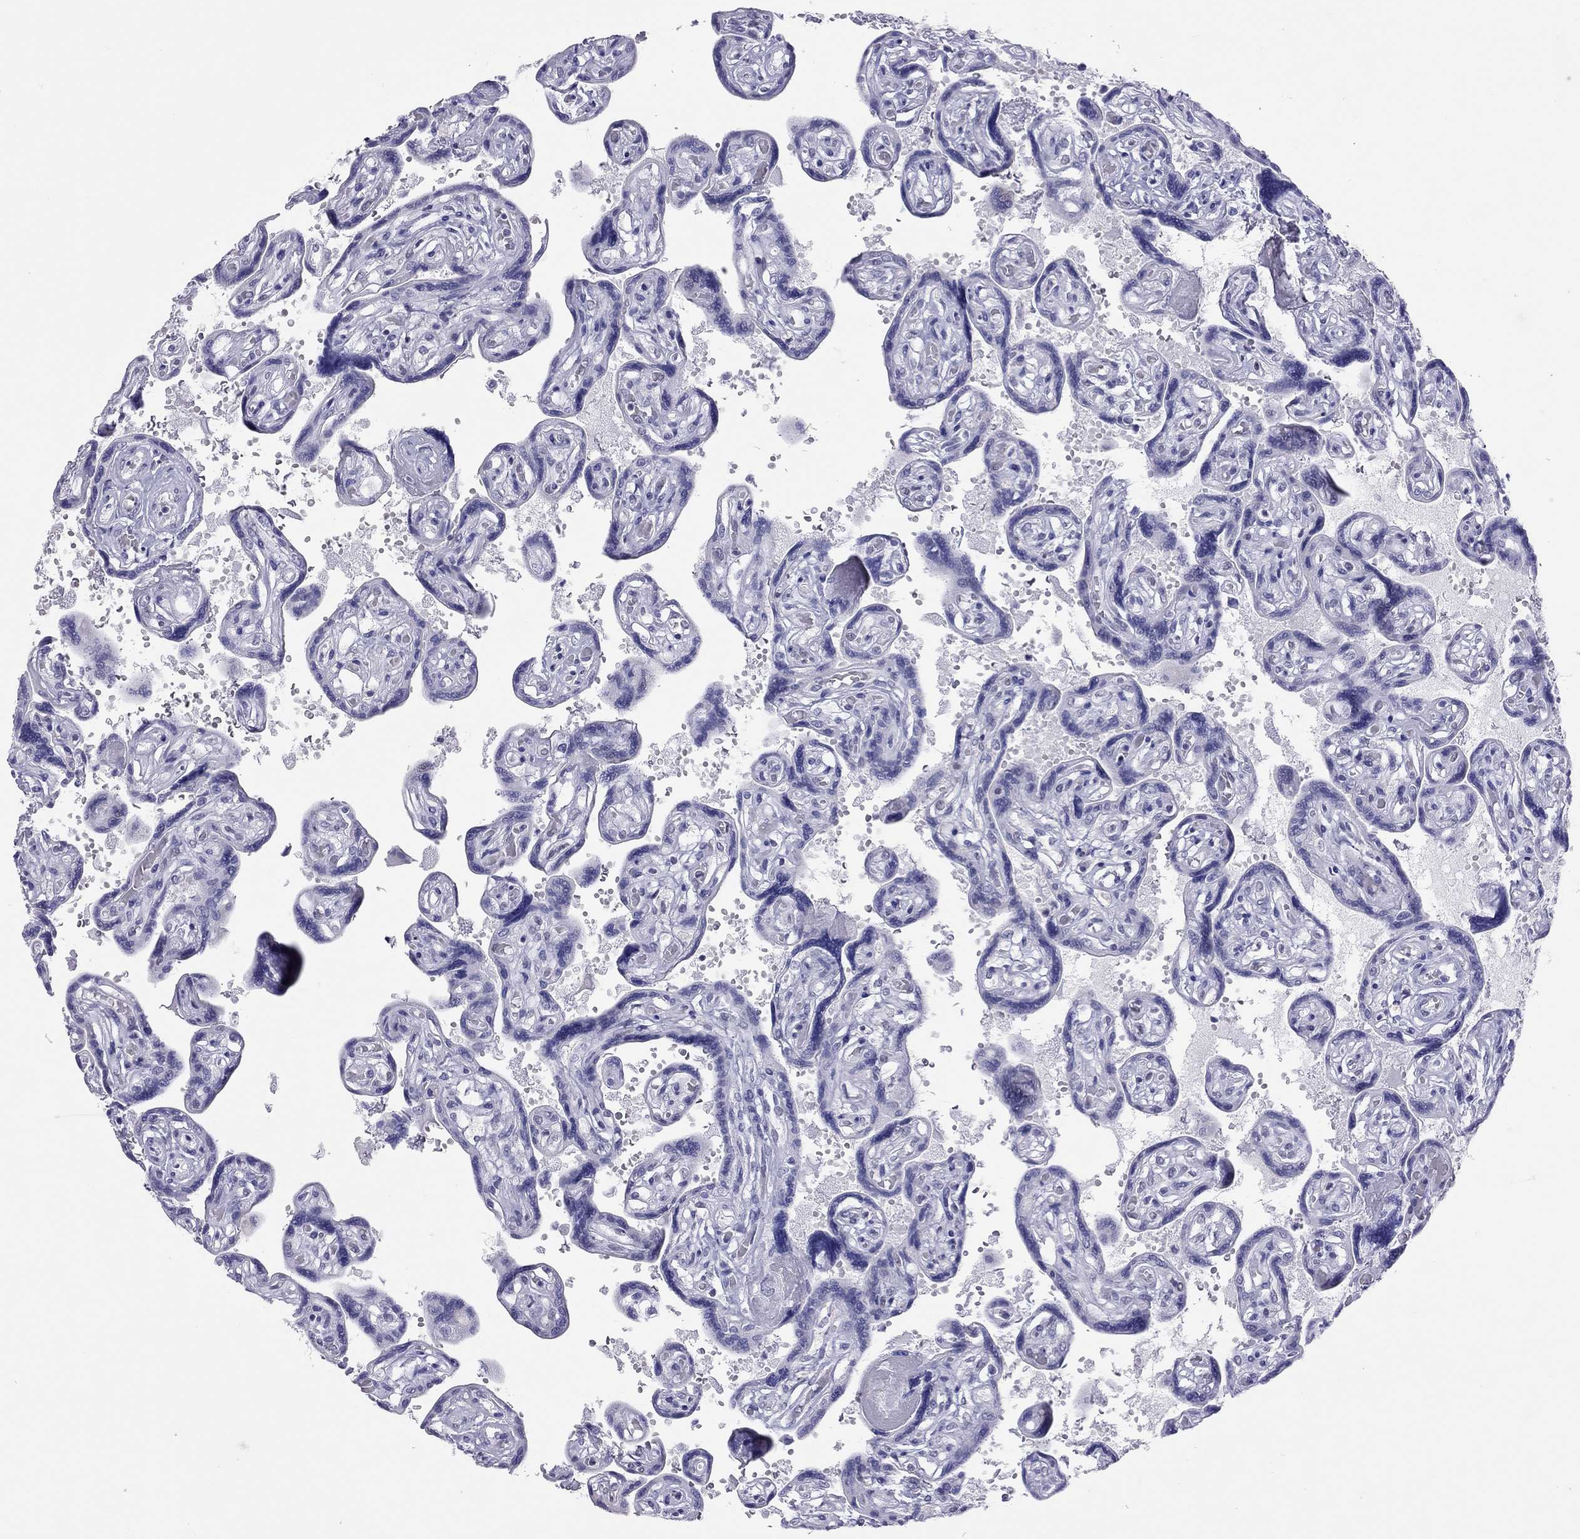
{"staining": {"intensity": "negative", "quantity": "none", "location": "none"}, "tissue": "placenta", "cell_type": "Decidual cells", "image_type": "normal", "snomed": [{"axis": "morphology", "description": "Normal tissue, NOS"}, {"axis": "topography", "description": "Placenta"}], "caption": "The micrograph demonstrates no staining of decidual cells in unremarkable placenta.", "gene": "JHY", "patient": {"sex": "female", "age": 32}}